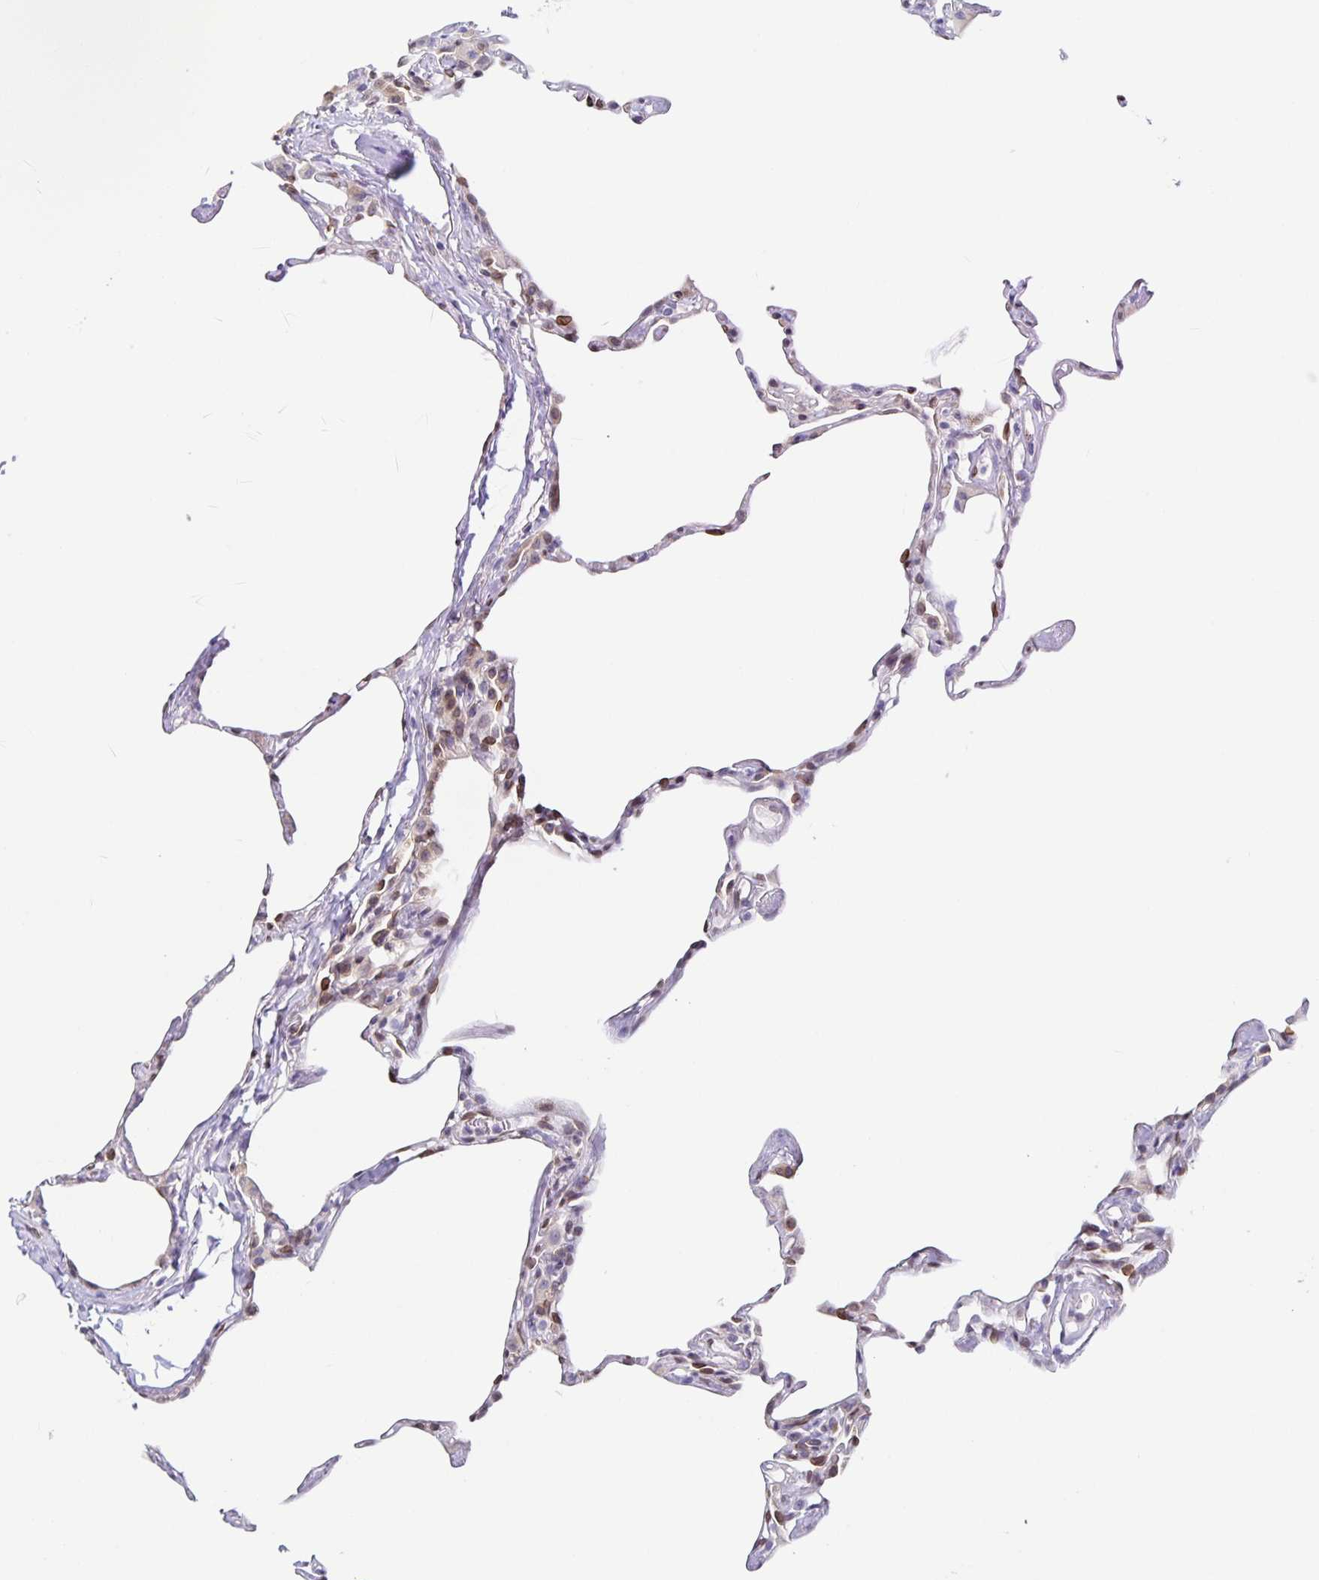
{"staining": {"intensity": "moderate", "quantity": "<25%", "location": "cytoplasmic/membranous,nuclear"}, "tissue": "lung", "cell_type": "Alveolar cells", "image_type": "normal", "snomed": [{"axis": "morphology", "description": "Normal tissue, NOS"}, {"axis": "topography", "description": "Lung"}], "caption": "Immunohistochemistry of benign human lung displays low levels of moderate cytoplasmic/membranous,nuclear positivity in approximately <25% of alveolar cells. The protein is stained brown, and the nuclei are stained in blue (DAB (3,3'-diaminobenzidine) IHC with brightfield microscopy, high magnification).", "gene": "SYNE2", "patient": {"sex": "male", "age": 65}}